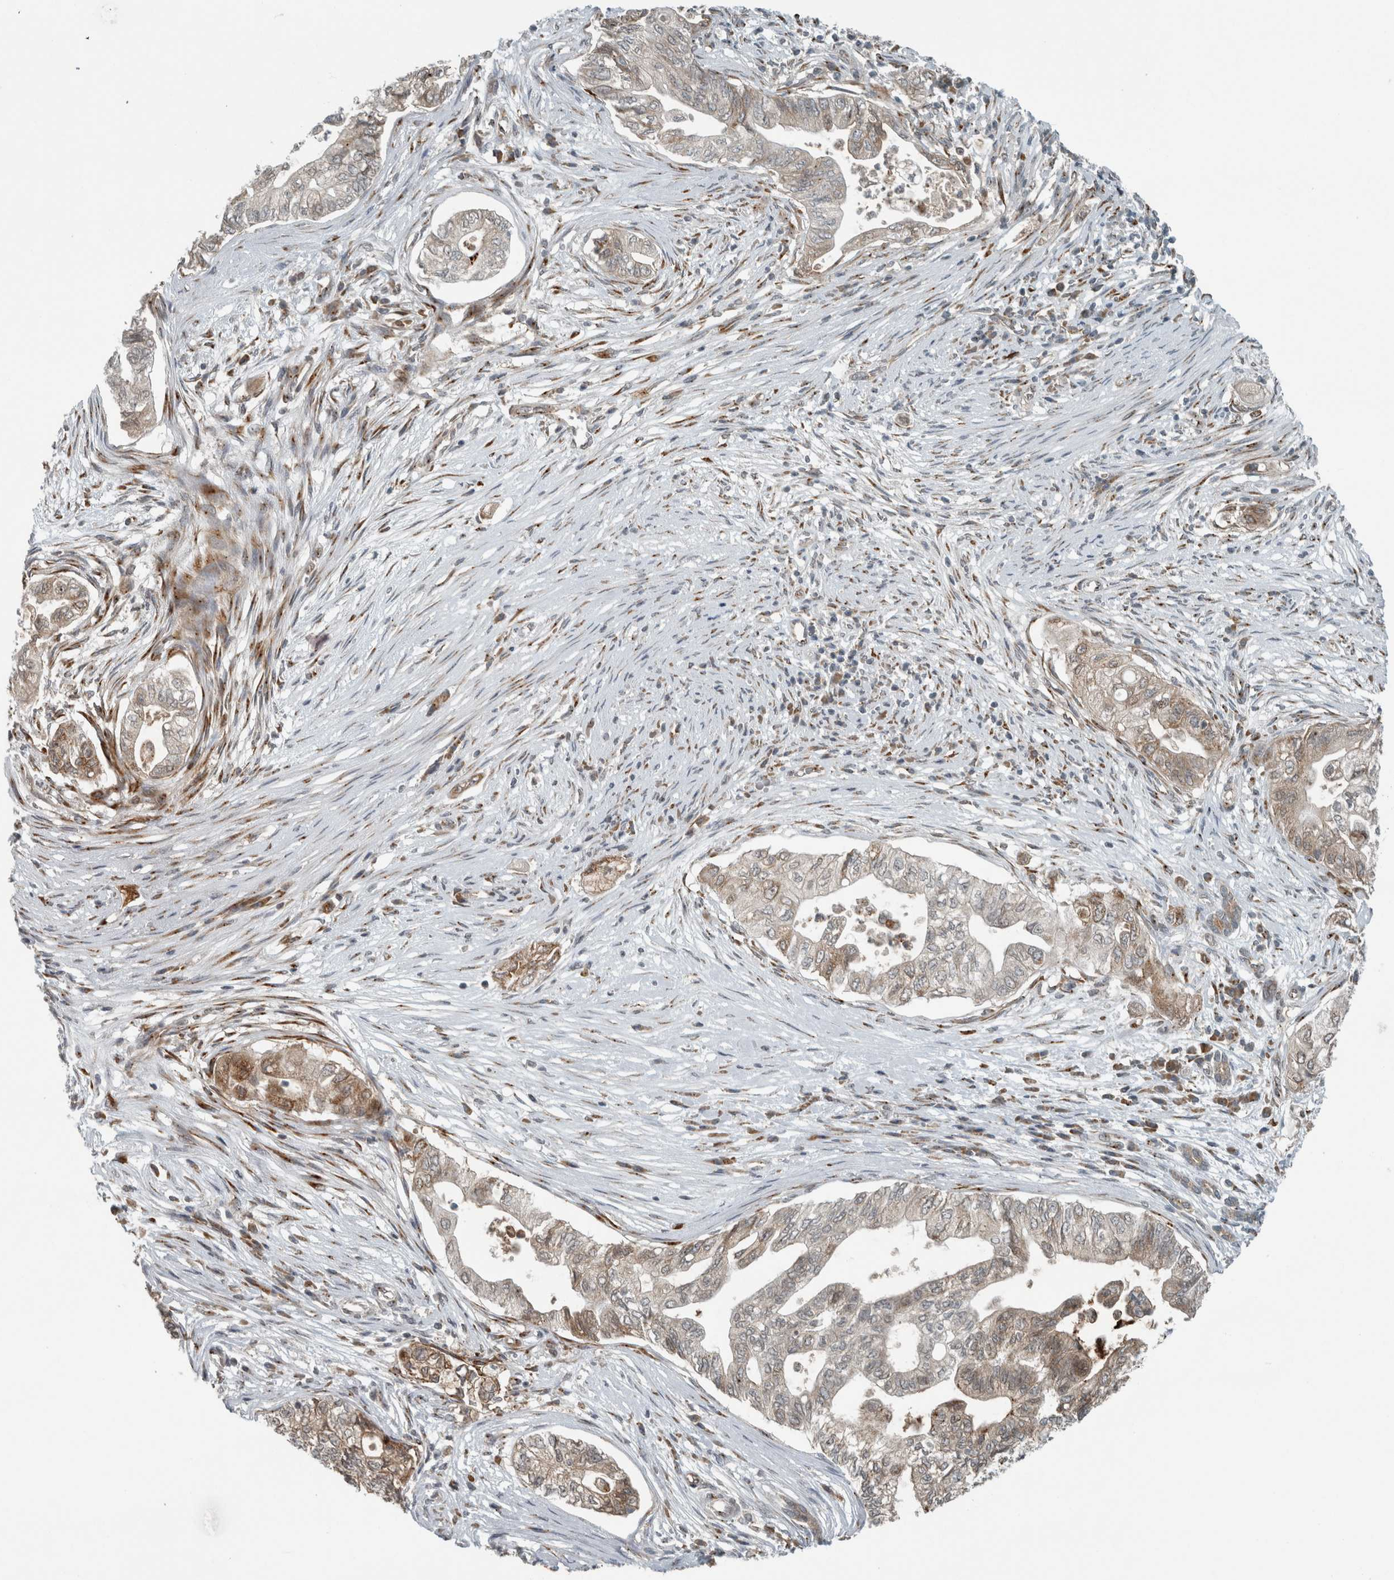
{"staining": {"intensity": "moderate", "quantity": "25%-75%", "location": "cytoplasmic/membranous"}, "tissue": "pancreatic cancer", "cell_type": "Tumor cells", "image_type": "cancer", "snomed": [{"axis": "morphology", "description": "Adenocarcinoma, NOS"}, {"axis": "topography", "description": "Pancreas"}], "caption": "IHC of human pancreatic cancer (adenocarcinoma) demonstrates medium levels of moderate cytoplasmic/membranous staining in about 25%-75% of tumor cells.", "gene": "KIF1C", "patient": {"sex": "male", "age": 72}}